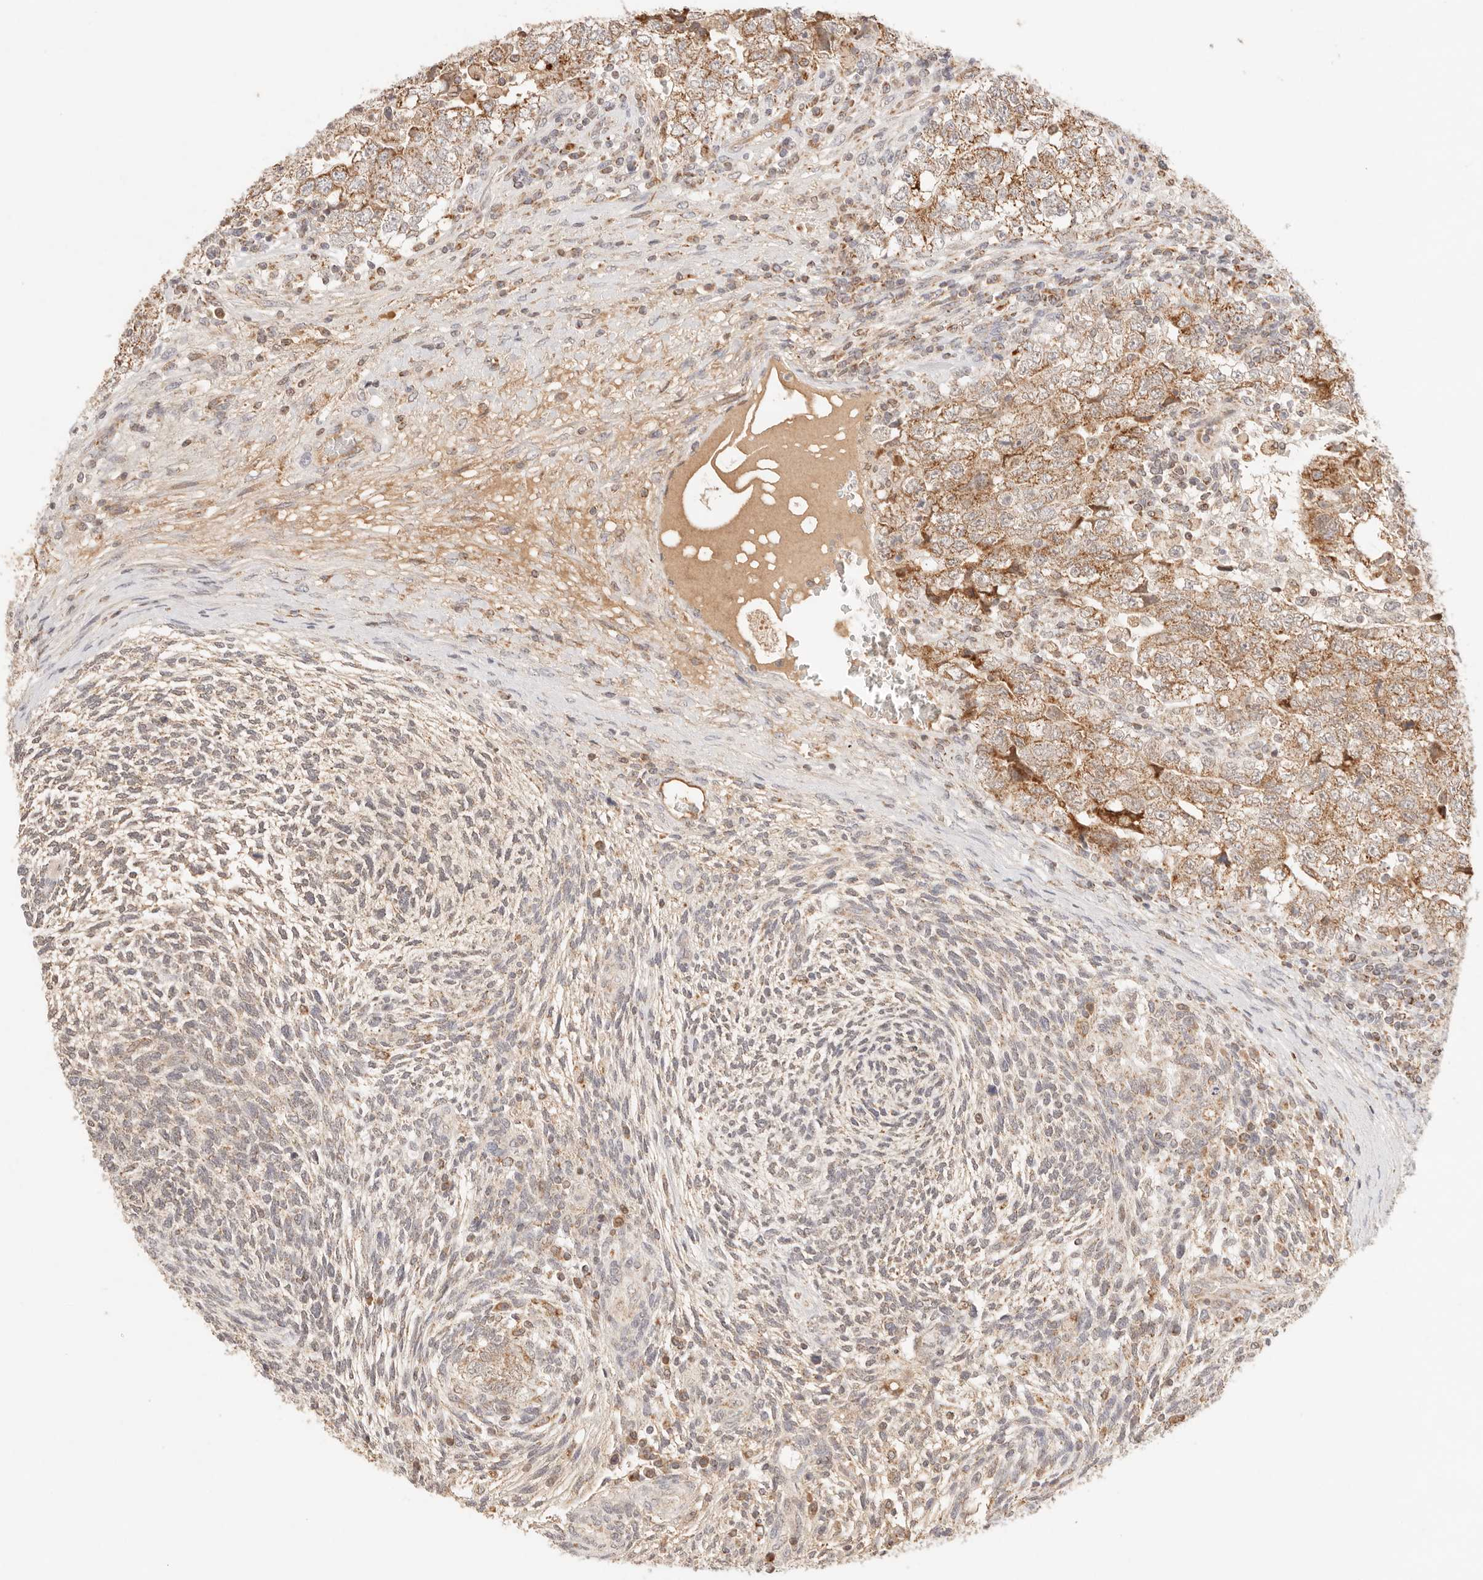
{"staining": {"intensity": "moderate", "quantity": ">75%", "location": "cytoplasmic/membranous"}, "tissue": "testis cancer", "cell_type": "Tumor cells", "image_type": "cancer", "snomed": [{"axis": "morphology", "description": "Carcinoma, Embryonal, NOS"}, {"axis": "topography", "description": "Testis"}], "caption": "Human testis embryonal carcinoma stained with a brown dye shows moderate cytoplasmic/membranous positive expression in approximately >75% of tumor cells.", "gene": "COA6", "patient": {"sex": "male", "age": 37}}